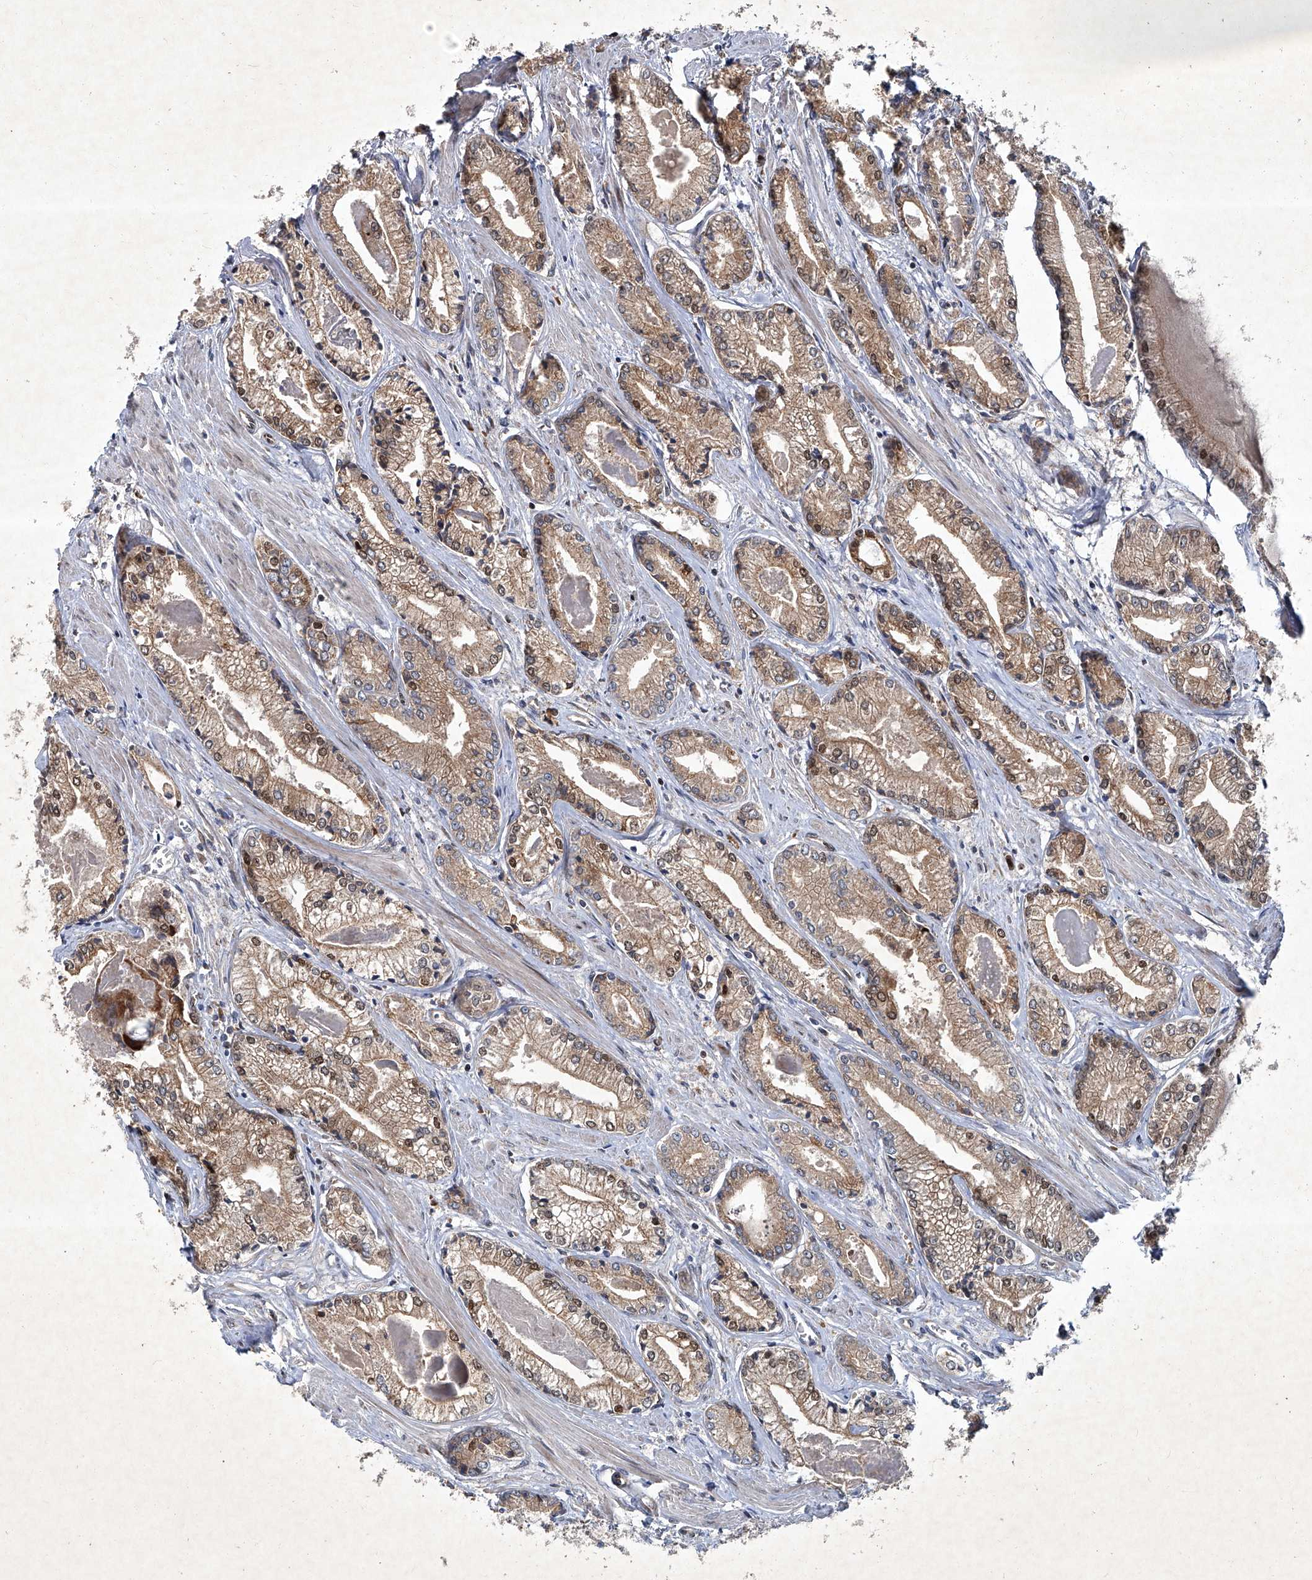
{"staining": {"intensity": "moderate", "quantity": ">75%", "location": "cytoplasmic/membranous,nuclear"}, "tissue": "prostate cancer", "cell_type": "Tumor cells", "image_type": "cancer", "snomed": [{"axis": "morphology", "description": "Adenocarcinoma, Low grade"}, {"axis": "topography", "description": "Prostate"}], "caption": "Tumor cells display medium levels of moderate cytoplasmic/membranous and nuclear expression in about >75% of cells in prostate adenocarcinoma (low-grade).", "gene": "GPR132", "patient": {"sex": "male", "age": 60}}